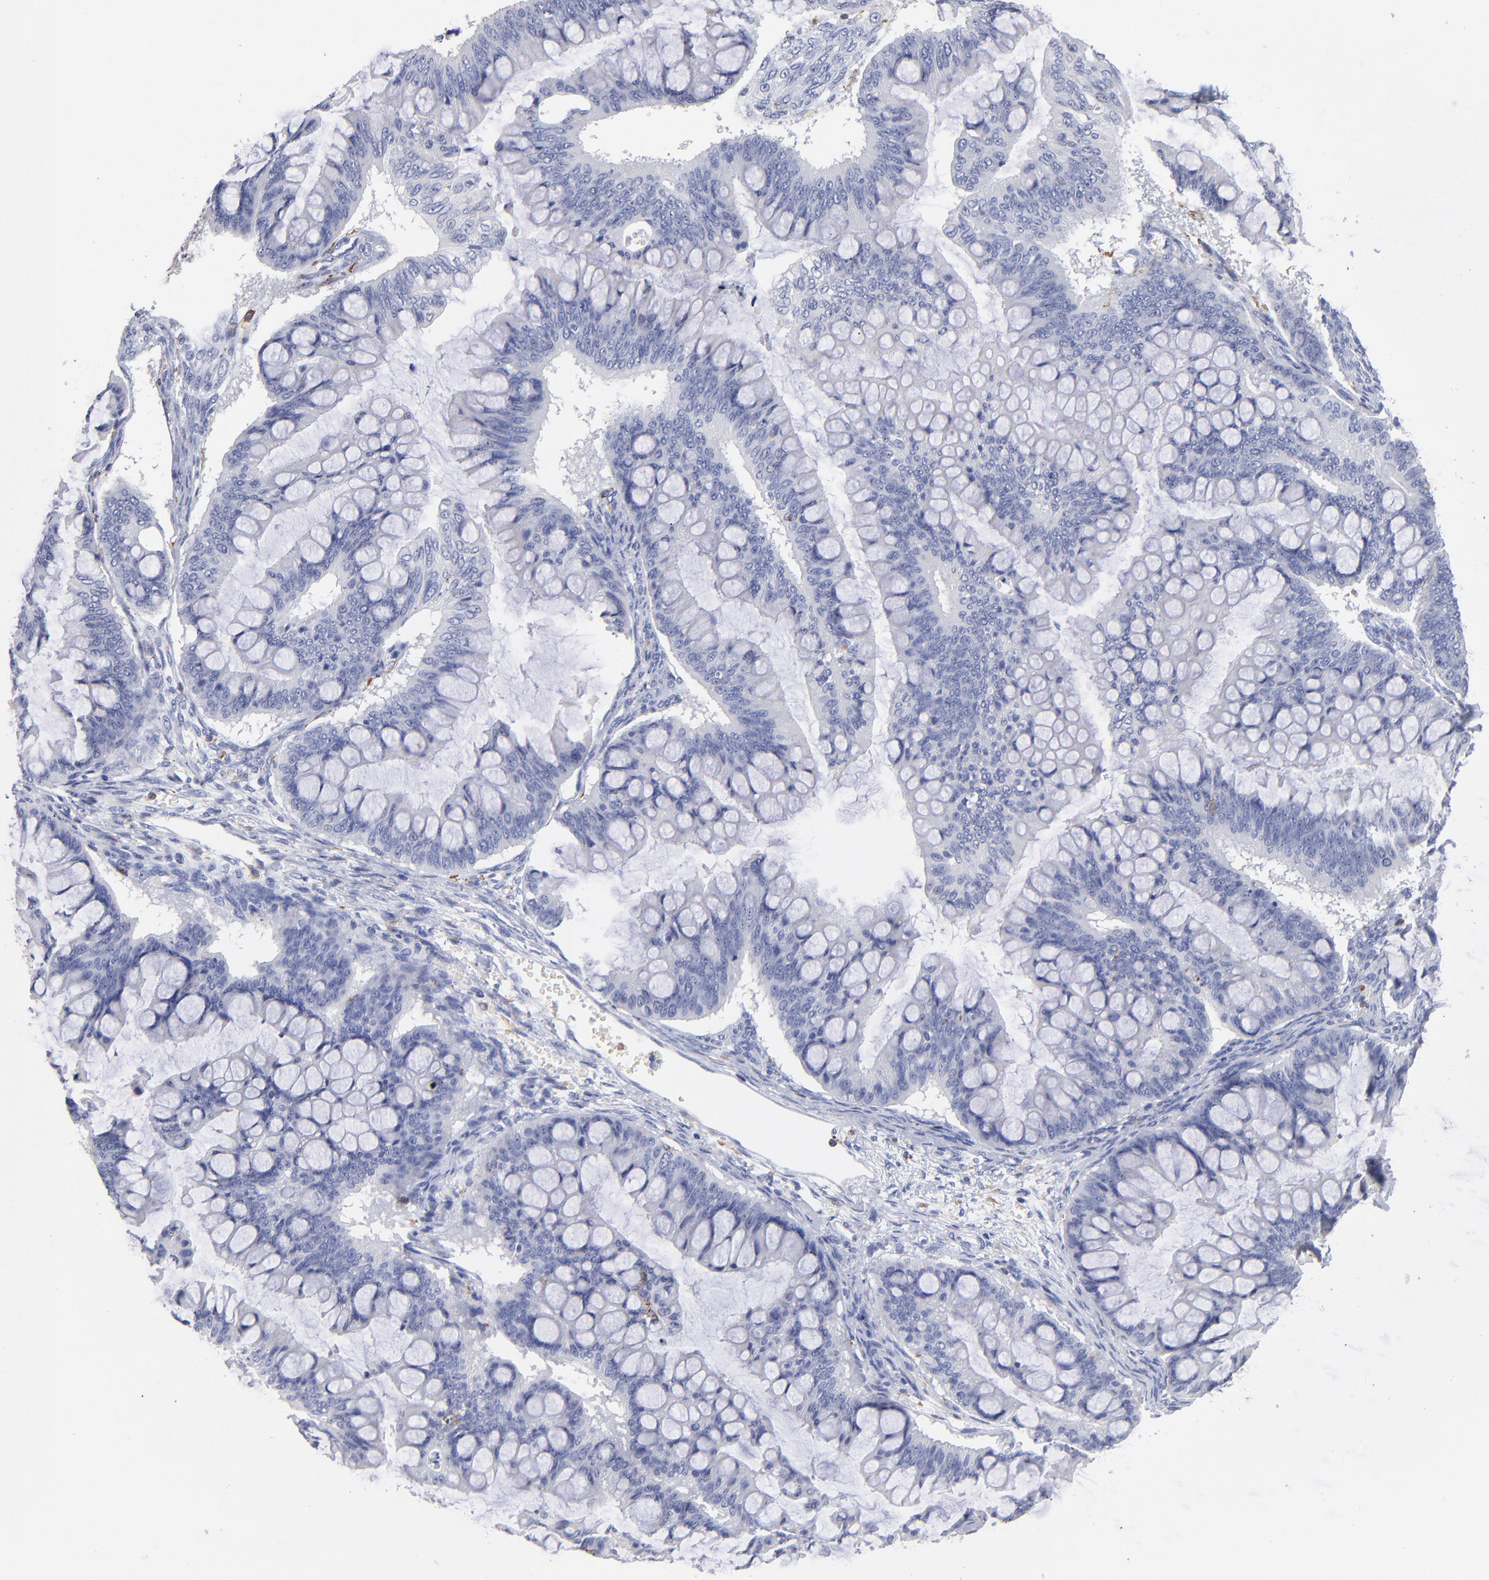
{"staining": {"intensity": "negative", "quantity": "none", "location": "none"}, "tissue": "ovarian cancer", "cell_type": "Tumor cells", "image_type": "cancer", "snomed": [{"axis": "morphology", "description": "Cystadenocarcinoma, mucinous, NOS"}, {"axis": "topography", "description": "Ovary"}], "caption": "The micrograph shows no significant staining in tumor cells of ovarian cancer. The staining is performed using DAB brown chromogen with nuclei counter-stained in using hematoxylin.", "gene": "CD180", "patient": {"sex": "female", "age": 73}}